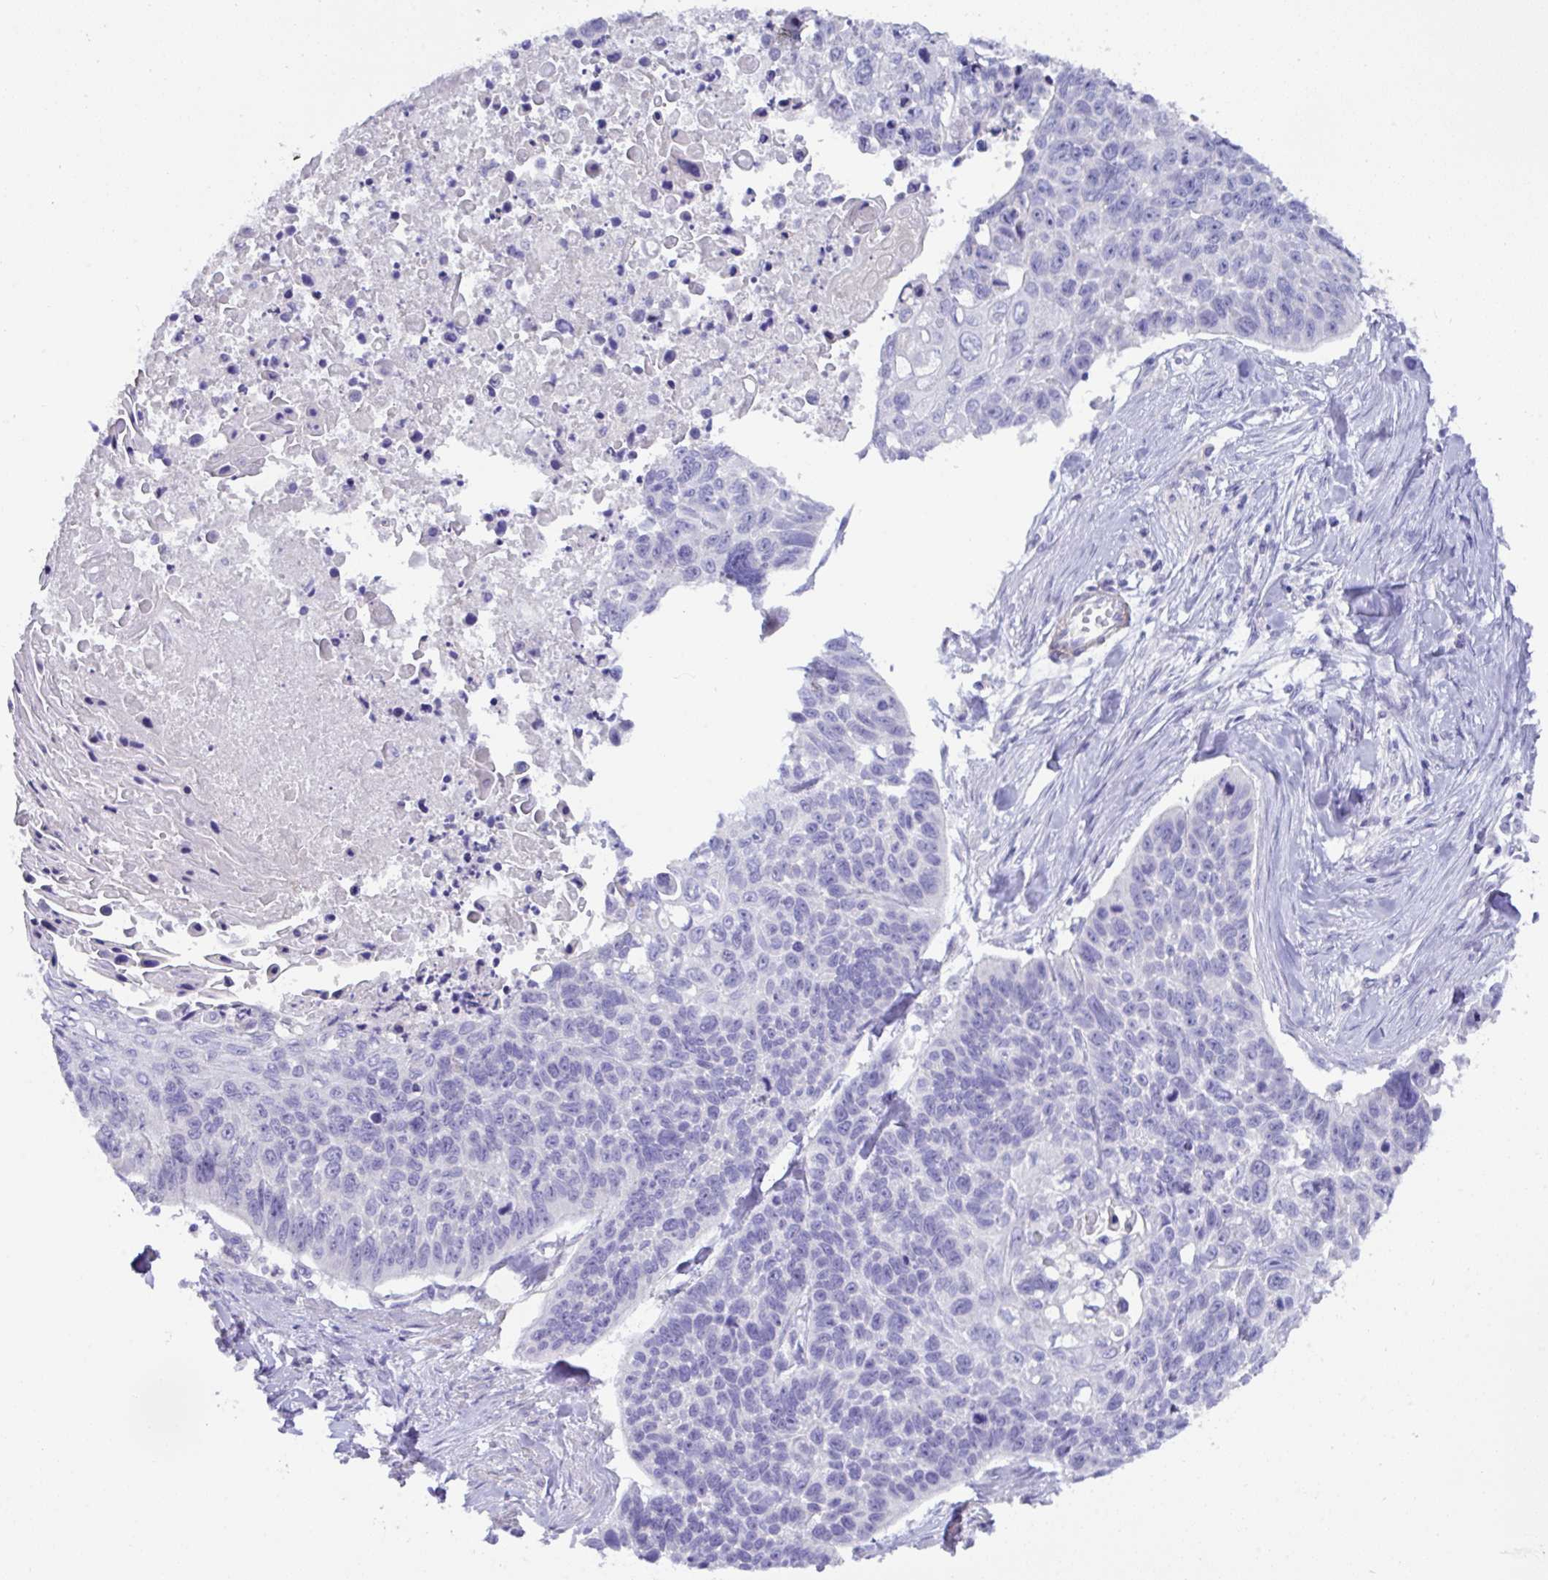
{"staining": {"intensity": "negative", "quantity": "none", "location": "none"}, "tissue": "lung cancer", "cell_type": "Tumor cells", "image_type": "cancer", "snomed": [{"axis": "morphology", "description": "Squamous cell carcinoma, NOS"}, {"axis": "topography", "description": "Lung"}], "caption": "The micrograph demonstrates no significant positivity in tumor cells of lung squamous cell carcinoma. The staining was performed using DAB (3,3'-diaminobenzidine) to visualize the protein expression in brown, while the nuclei were stained in blue with hematoxylin (Magnification: 20x).", "gene": "MED11", "patient": {"sex": "male", "age": 62}}